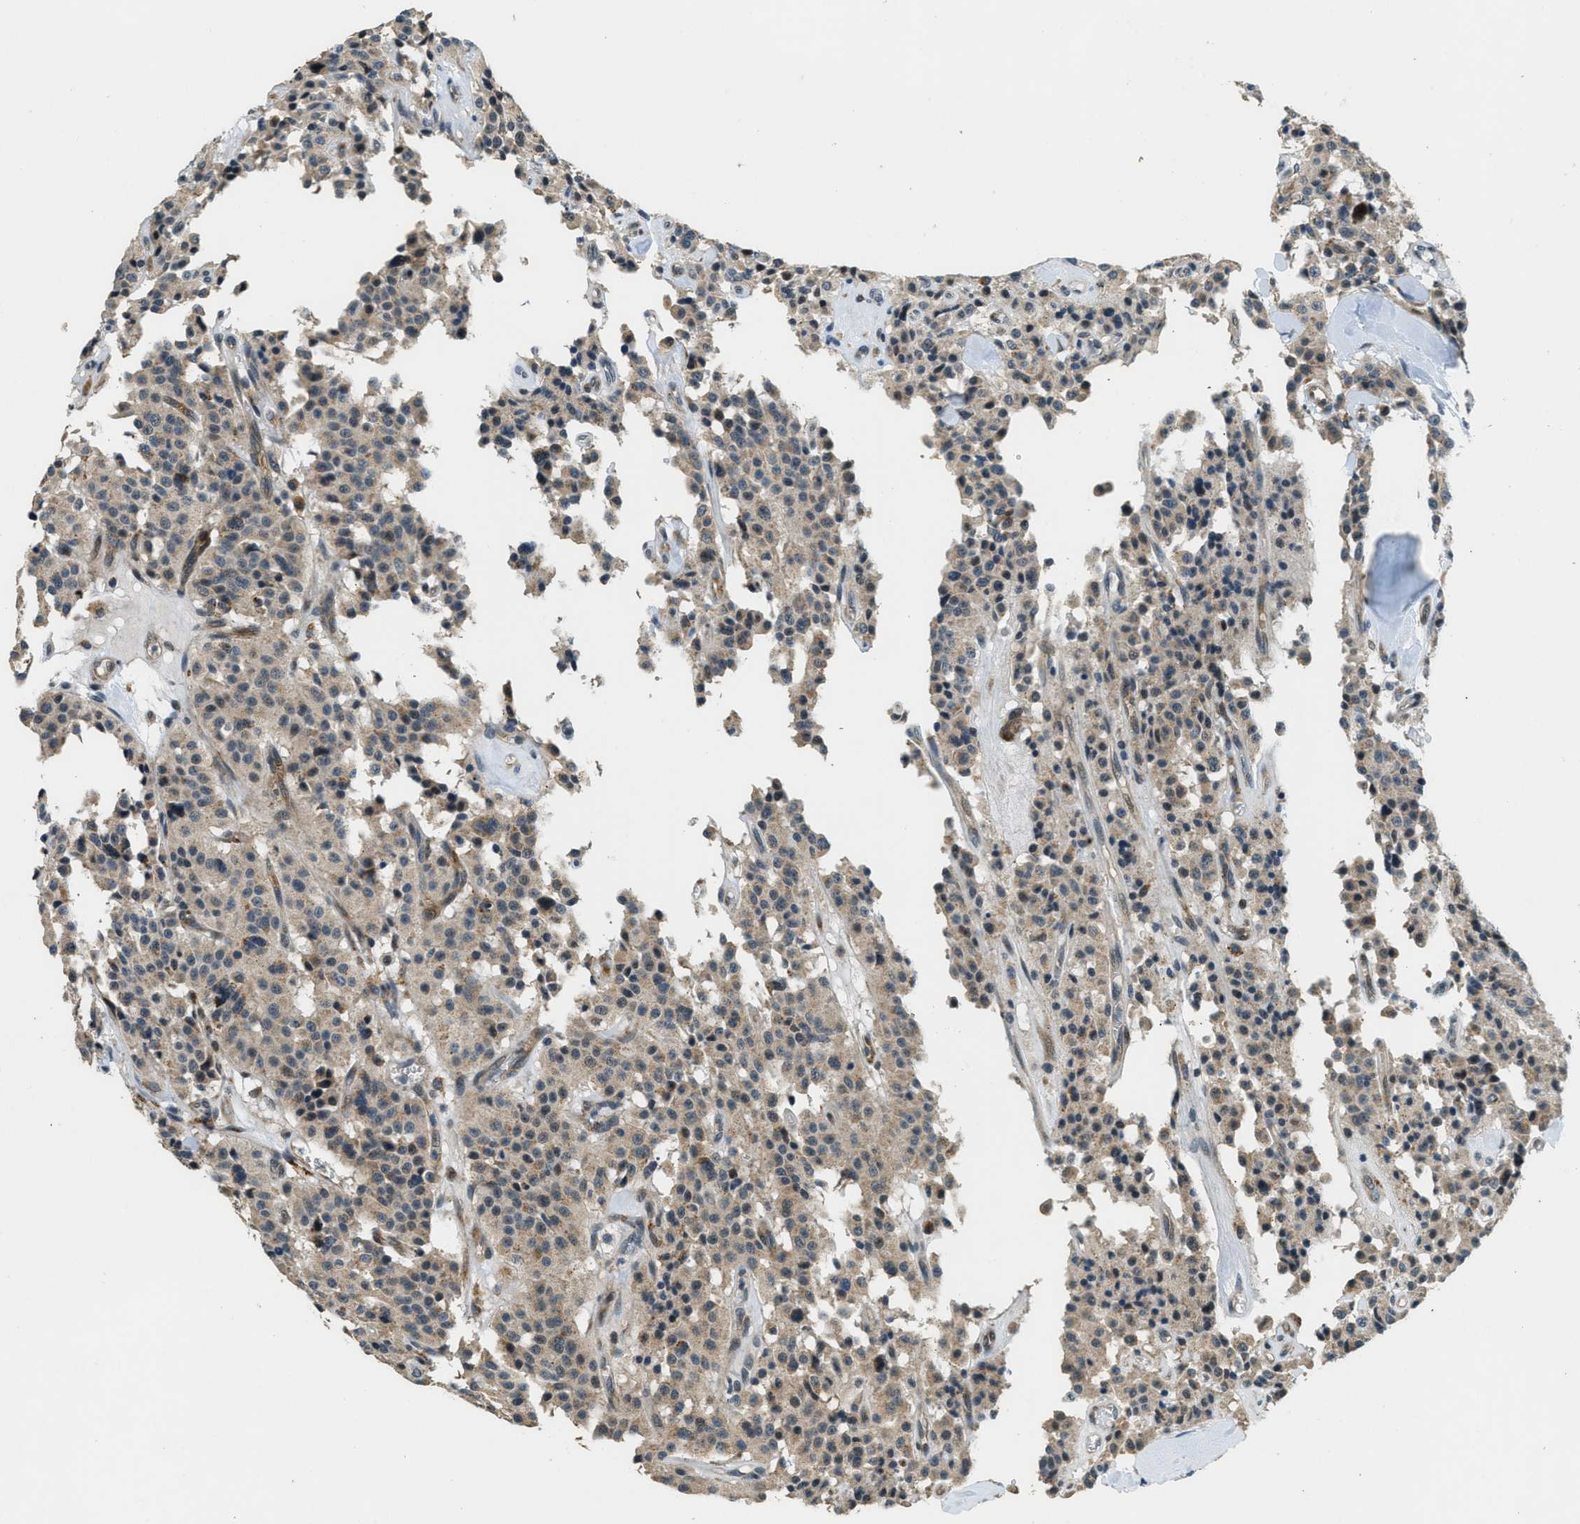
{"staining": {"intensity": "weak", "quantity": "25%-75%", "location": "cytoplasmic/membranous"}, "tissue": "carcinoid", "cell_type": "Tumor cells", "image_type": "cancer", "snomed": [{"axis": "morphology", "description": "Carcinoid, malignant, NOS"}, {"axis": "topography", "description": "Lung"}], "caption": "An image showing weak cytoplasmic/membranous positivity in approximately 25%-75% of tumor cells in carcinoid (malignant), as visualized by brown immunohistochemical staining.", "gene": "HERC2", "patient": {"sex": "male", "age": 30}}